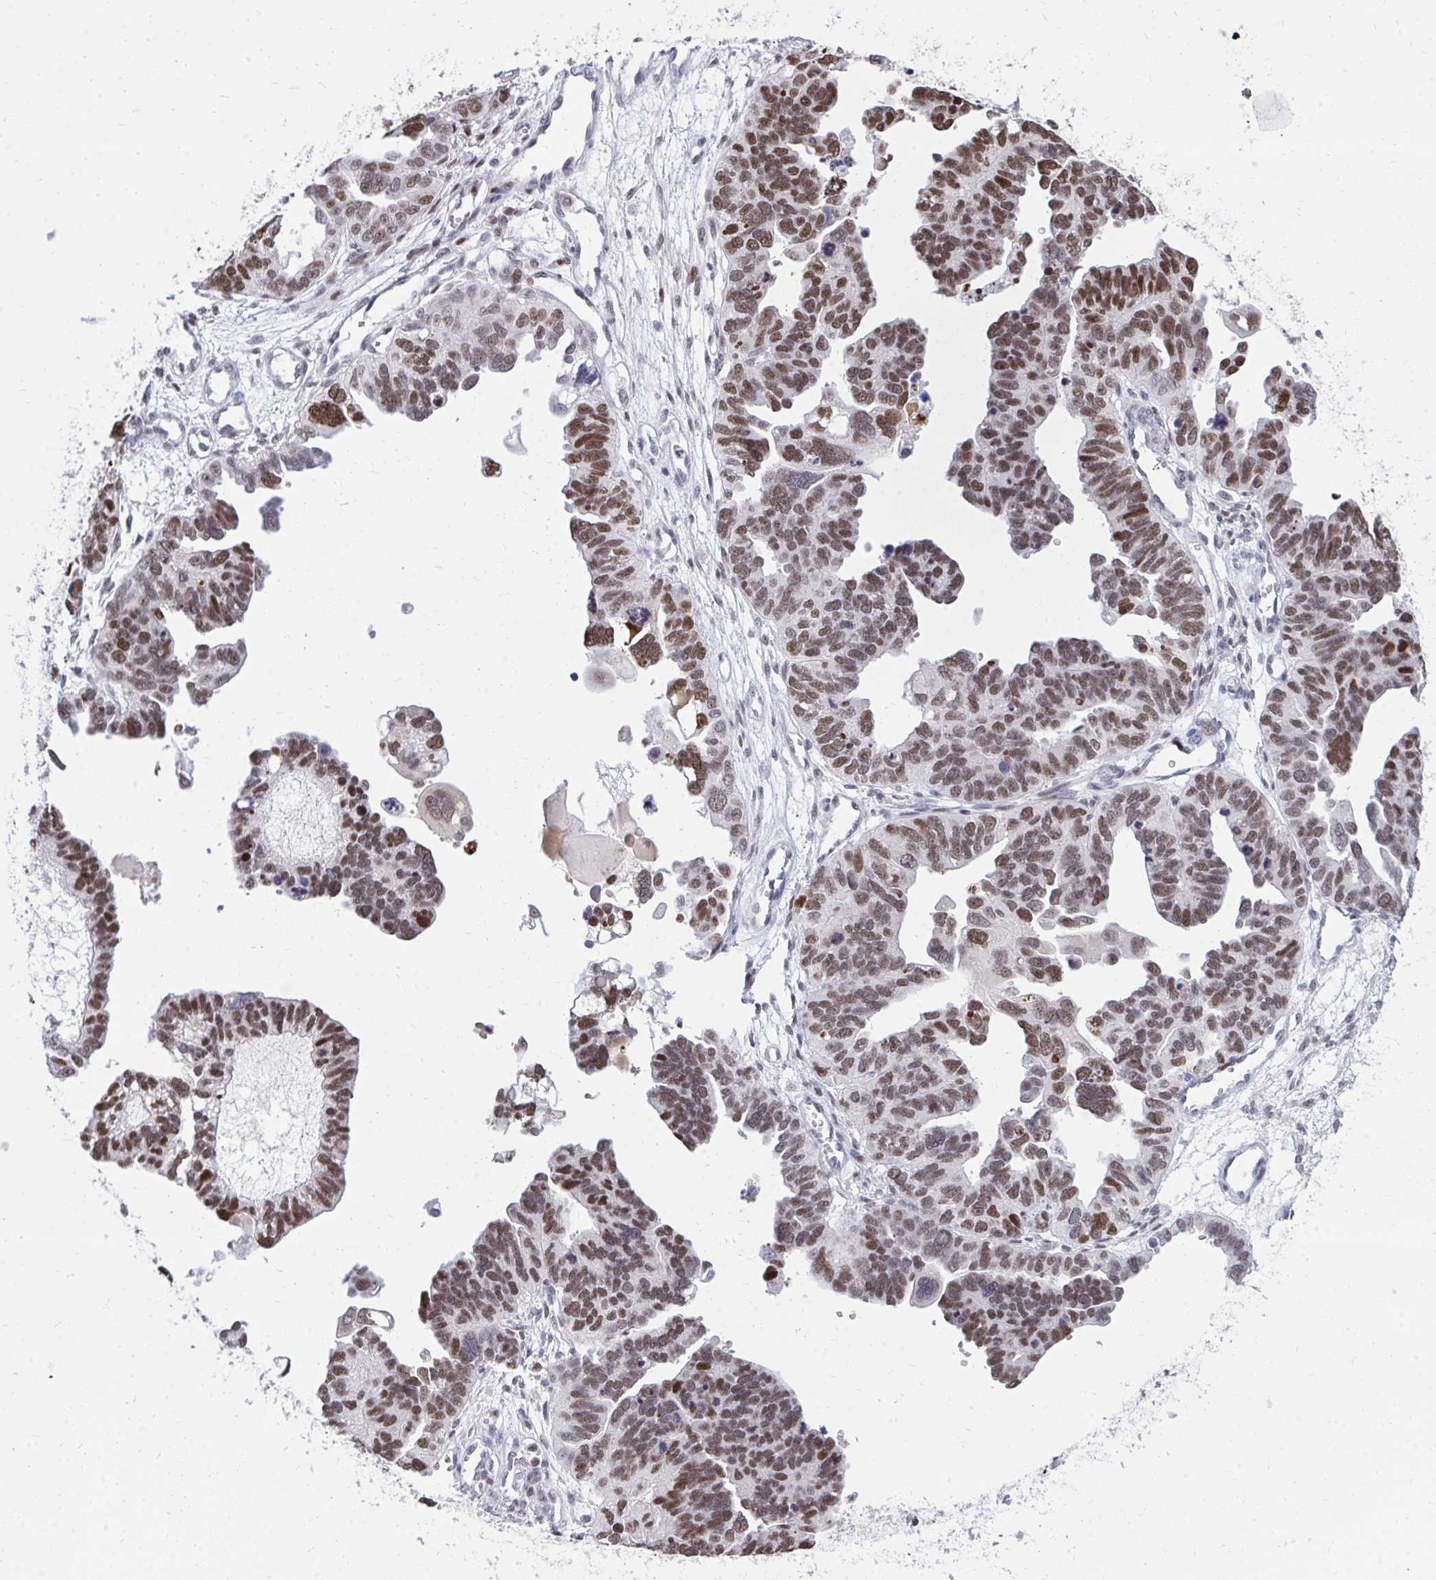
{"staining": {"intensity": "moderate", "quantity": ">75%", "location": "nuclear"}, "tissue": "ovarian cancer", "cell_type": "Tumor cells", "image_type": "cancer", "snomed": [{"axis": "morphology", "description": "Cystadenocarcinoma, serous, NOS"}, {"axis": "topography", "description": "Ovary"}], "caption": "Immunohistochemistry of human ovarian serous cystadenocarcinoma shows medium levels of moderate nuclear expression in about >75% of tumor cells.", "gene": "C14orf39", "patient": {"sex": "female", "age": 51}}